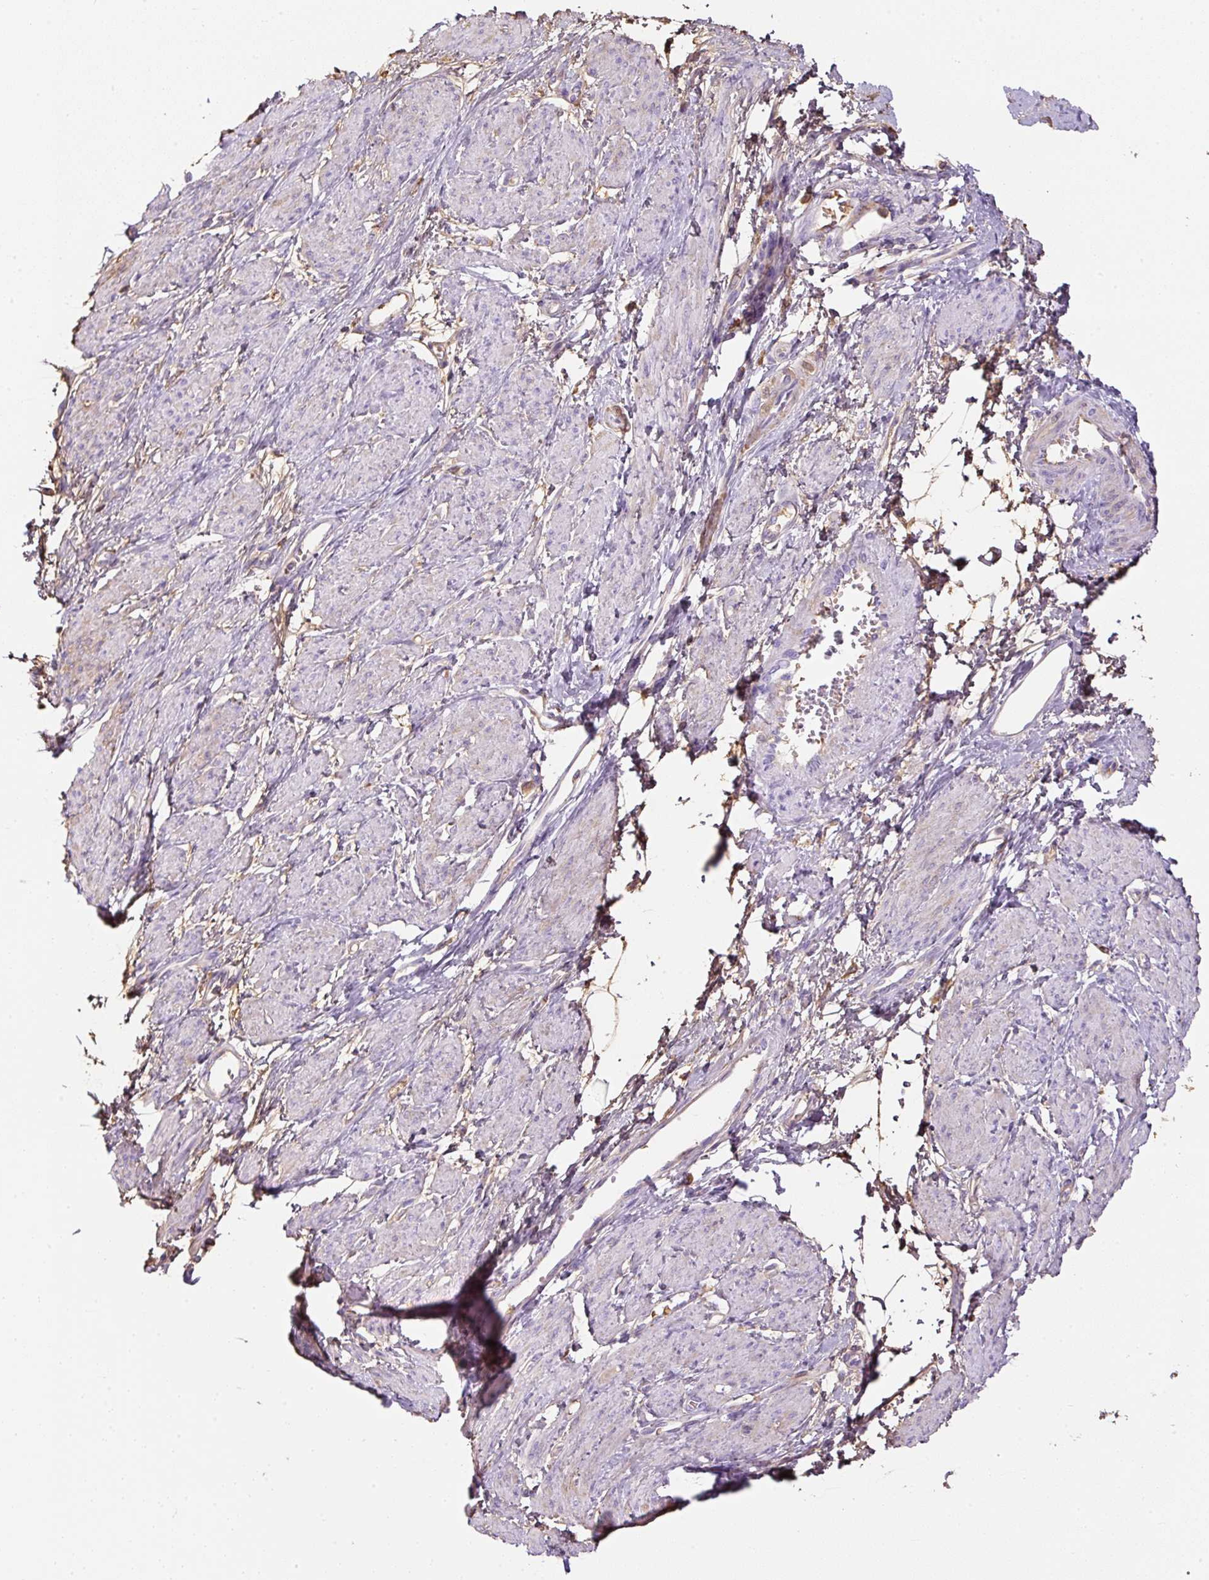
{"staining": {"intensity": "negative", "quantity": "none", "location": "none"}, "tissue": "smooth muscle", "cell_type": "Smooth muscle cells", "image_type": "normal", "snomed": [{"axis": "morphology", "description": "Normal tissue, NOS"}, {"axis": "topography", "description": "Smooth muscle"}, {"axis": "topography", "description": "Uterus"}], "caption": "High power microscopy image of an immunohistochemistry micrograph of unremarkable smooth muscle, revealing no significant staining in smooth muscle cells. (DAB immunohistochemistry (IHC), high magnification).", "gene": "APOA1", "patient": {"sex": "female", "age": 39}}